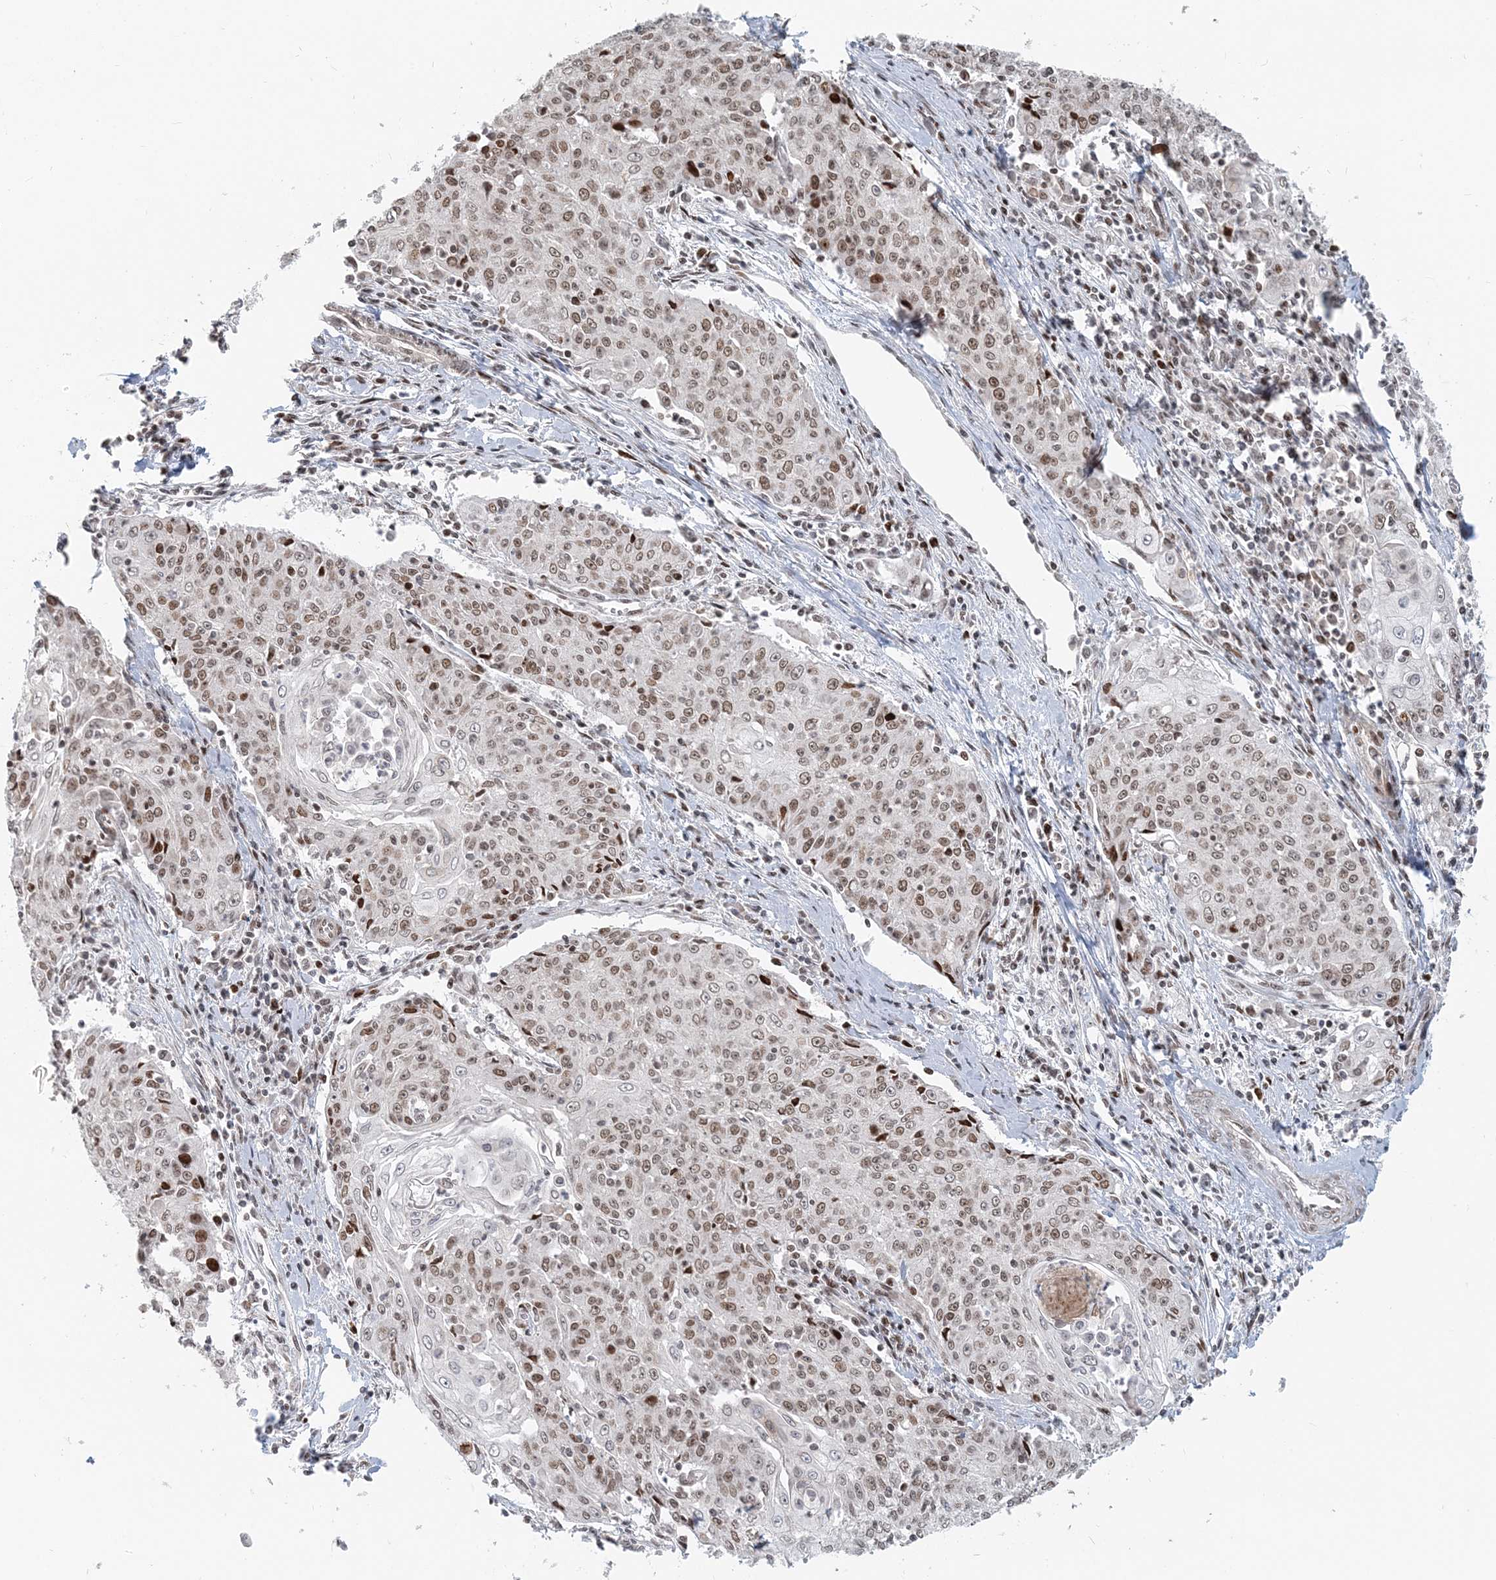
{"staining": {"intensity": "moderate", "quantity": ">75%", "location": "nuclear"}, "tissue": "cervical cancer", "cell_type": "Tumor cells", "image_type": "cancer", "snomed": [{"axis": "morphology", "description": "Squamous cell carcinoma, NOS"}, {"axis": "topography", "description": "Cervix"}], "caption": "Immunohistochemistry (IHC) photomicrograph of neoplastic tissue: human cervical squamous cell carcinoma stained using immunohistochemistry (IHC) demonstrates medium levels of moderate protein expression localized specifically in the nuclear of tumor cells, appearing as a nuclear brown color.", "gene": "BAZ1B", "patient": {"sex": "female", "age": 48}}